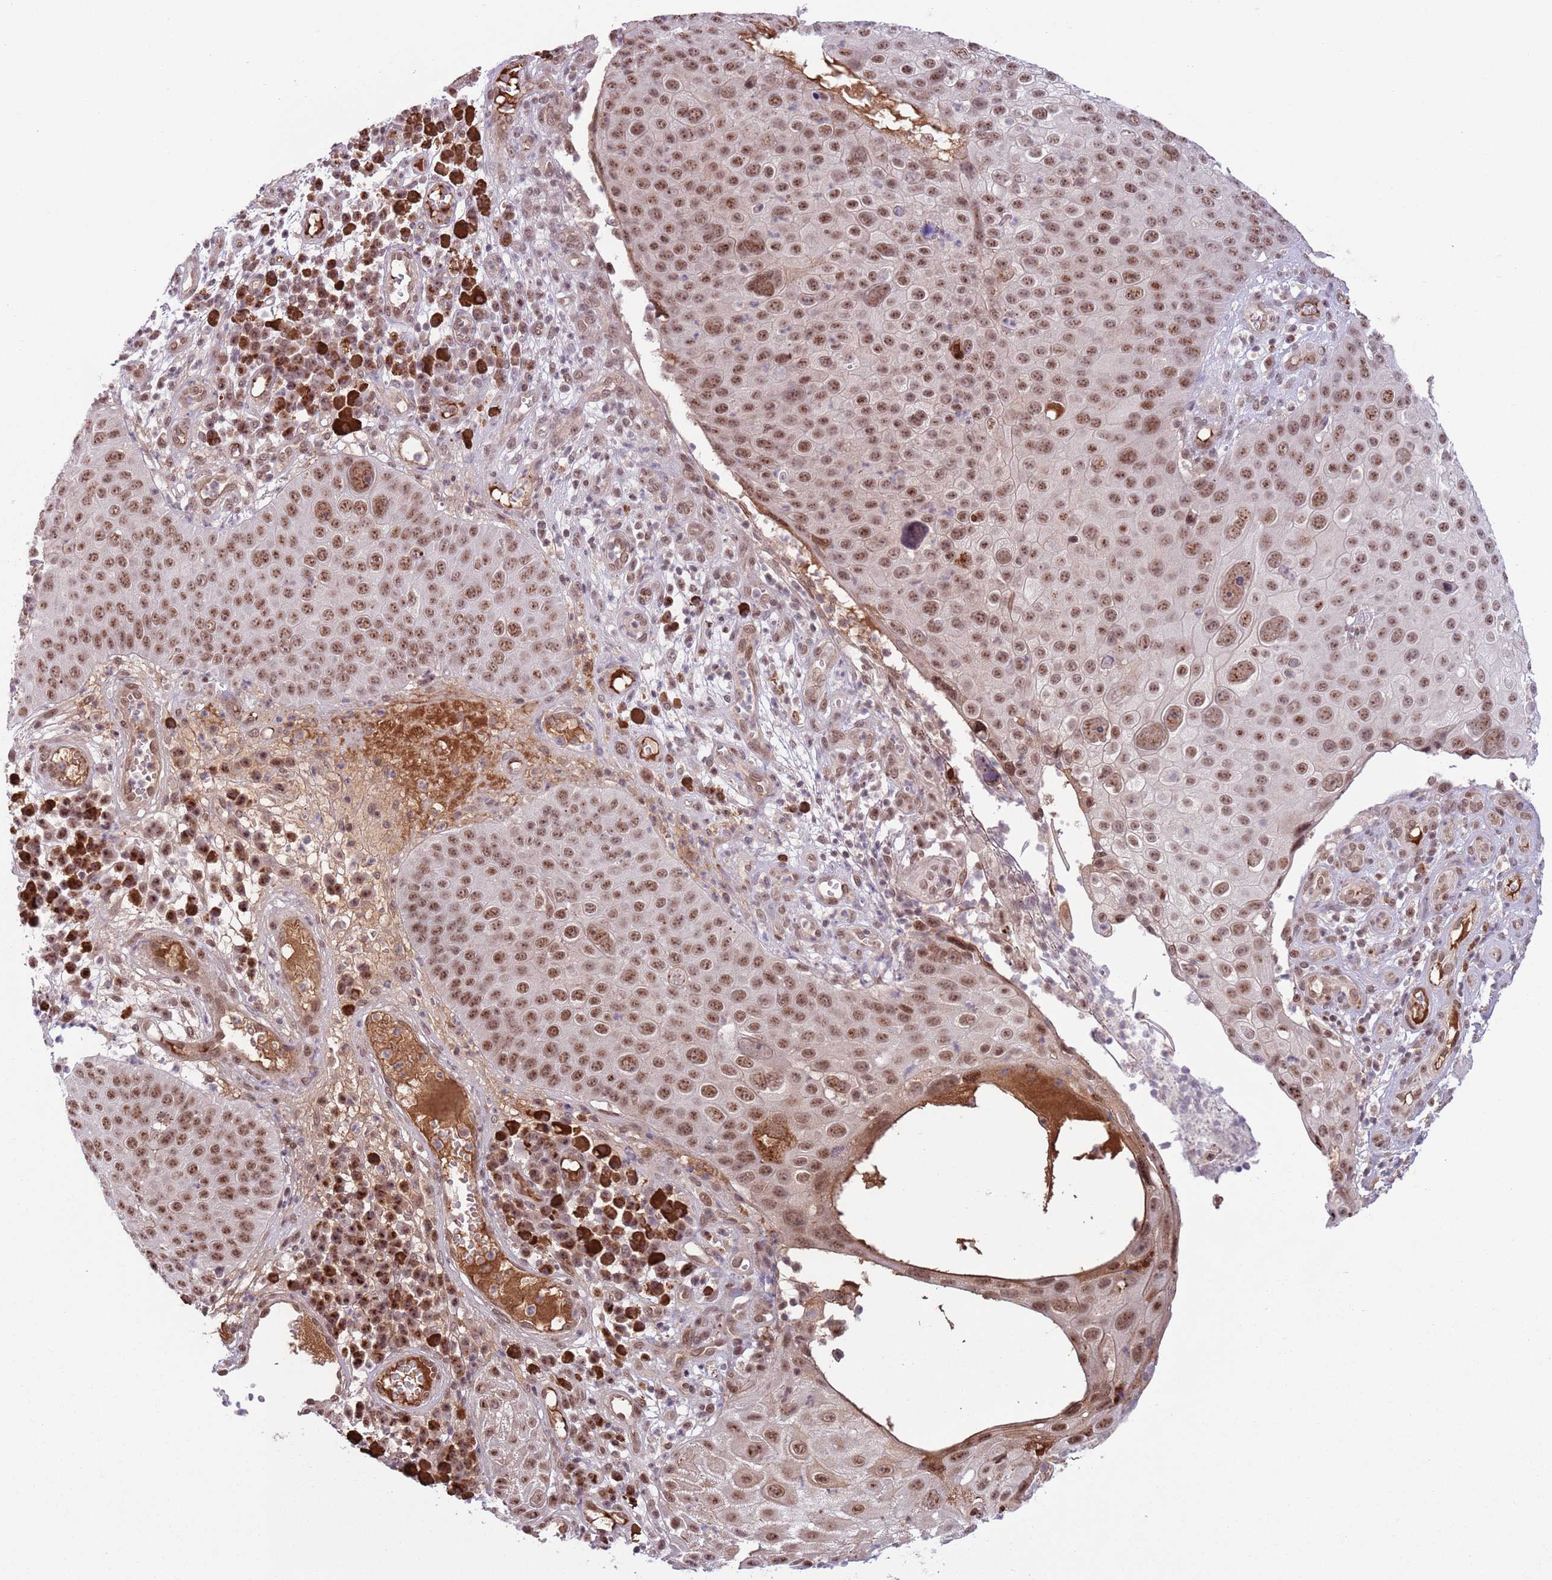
{"staining": {"intensity": "moderate", "quantity": ">75%", "location": "nuclear"}, "tissue": "skin cancer", "cell_type": "Tumor cells", "image_type": "cancer", "snomed": [{"axis": "morphology", "description": "Squamous cell carcinoma, NOS"}, {"axis": "topography", "description": "Skin"}], "caption": "A brown stain shows moderate nuclear expression of a protein in human skin squamous cell carcinoma tumor cells. Nuclei are stained in blue.", "gene": "SIPA1L3", "patient": {"sex": "male", "age": 71}}